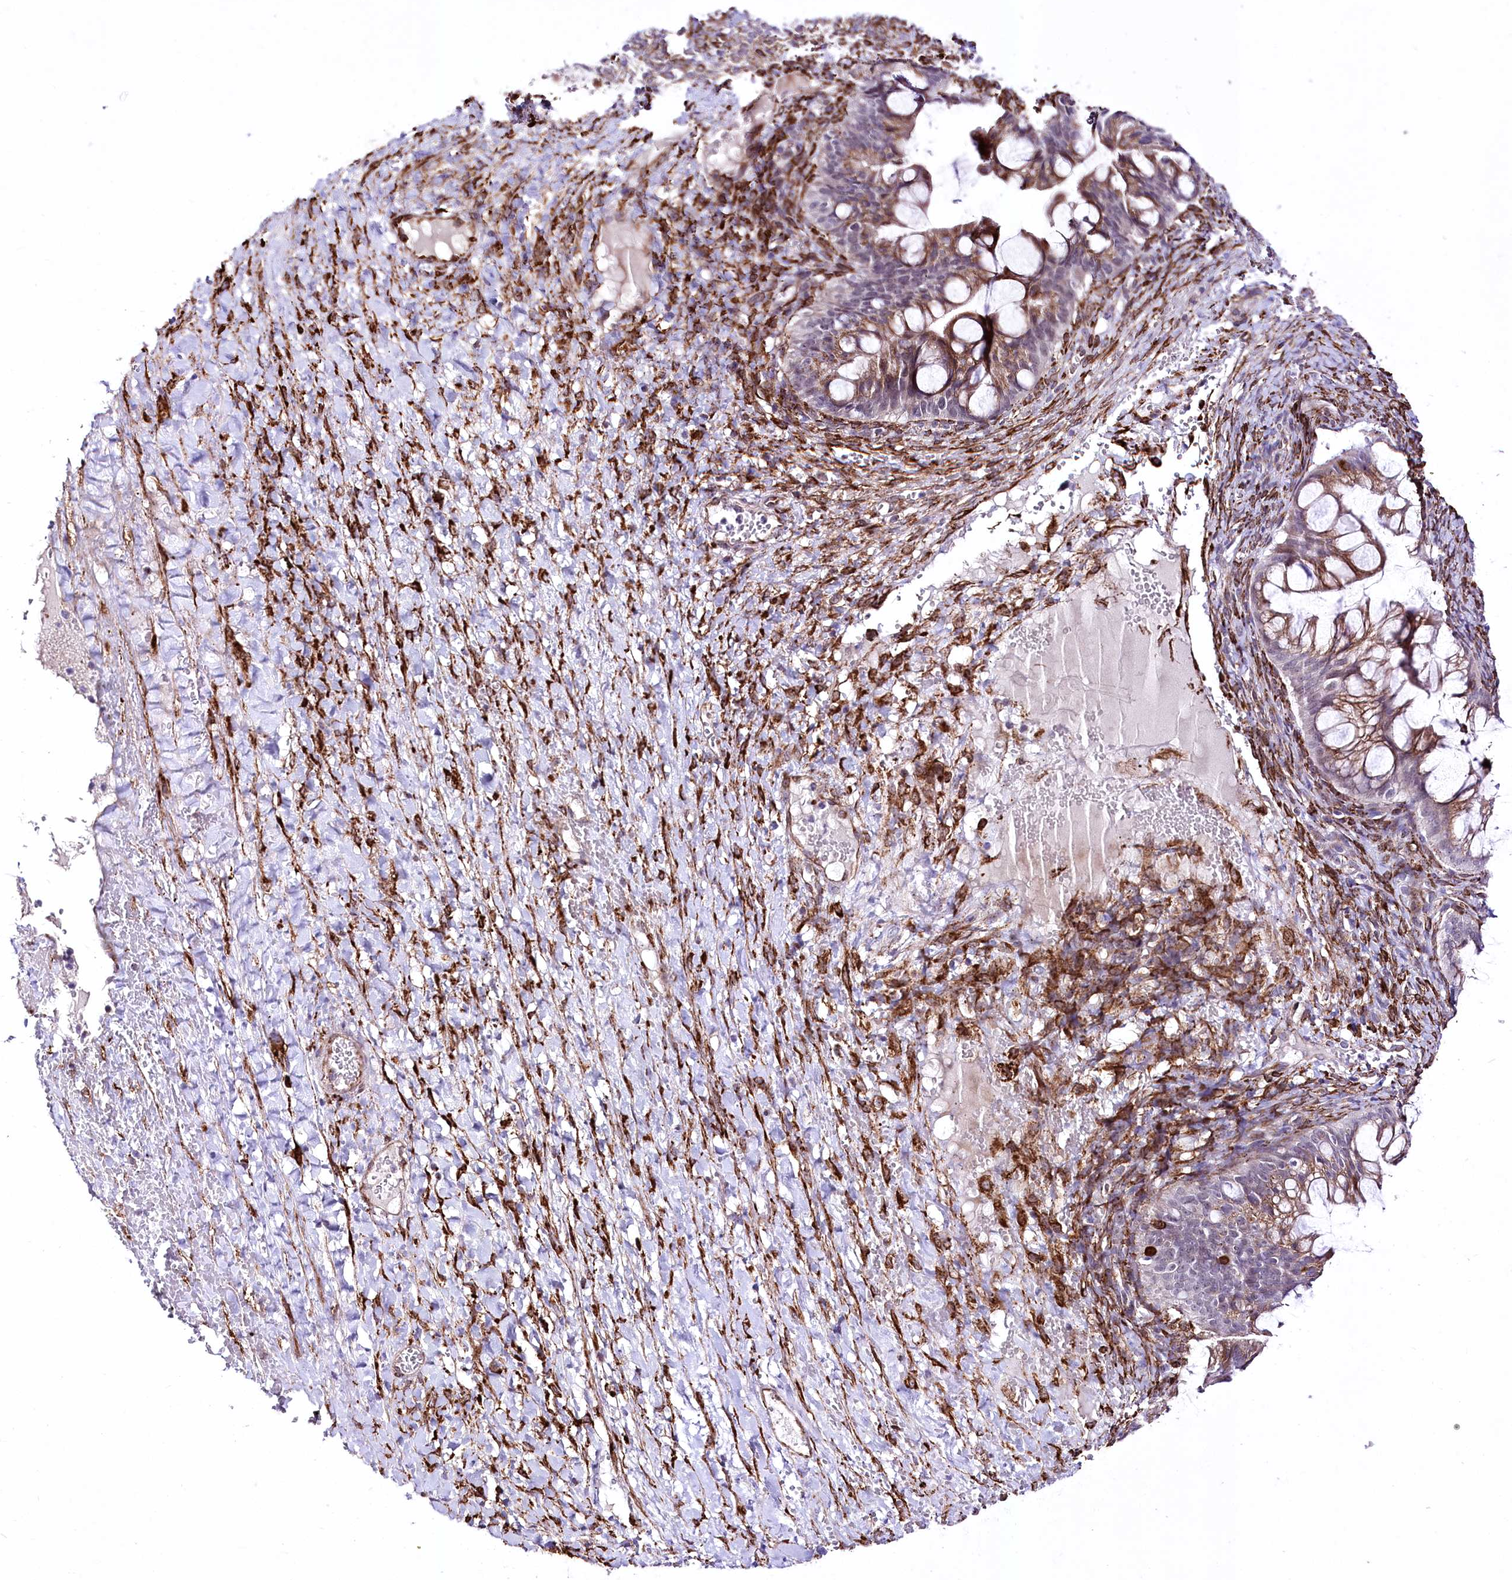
{"staining": {"intensity": "moderate", "quantity": ">75%", "location": "cytoplasmic/membranous"}, "tissue": "ovarian cancer", "cell_type": "Tumor cells", "image_type": "cancer", "snomed": [{"axis": "morphology", "description": "Cystadenocarcinoma, mucinous, NOS"}, {"axis": "topography", "description": "Ovary"}], "caption": "Immunohistochemical staining of human ovarian cancer (mucinous cystadenocarcinoma) exhibits medium levels of moderate cytoplasmic/membranous protein staining in about >75% of tumor cells. (Brightfield microscopy of DAB IHC at high magnification).", "gene": "WWC1", "patient": {"sex": "female", "age": 73}}